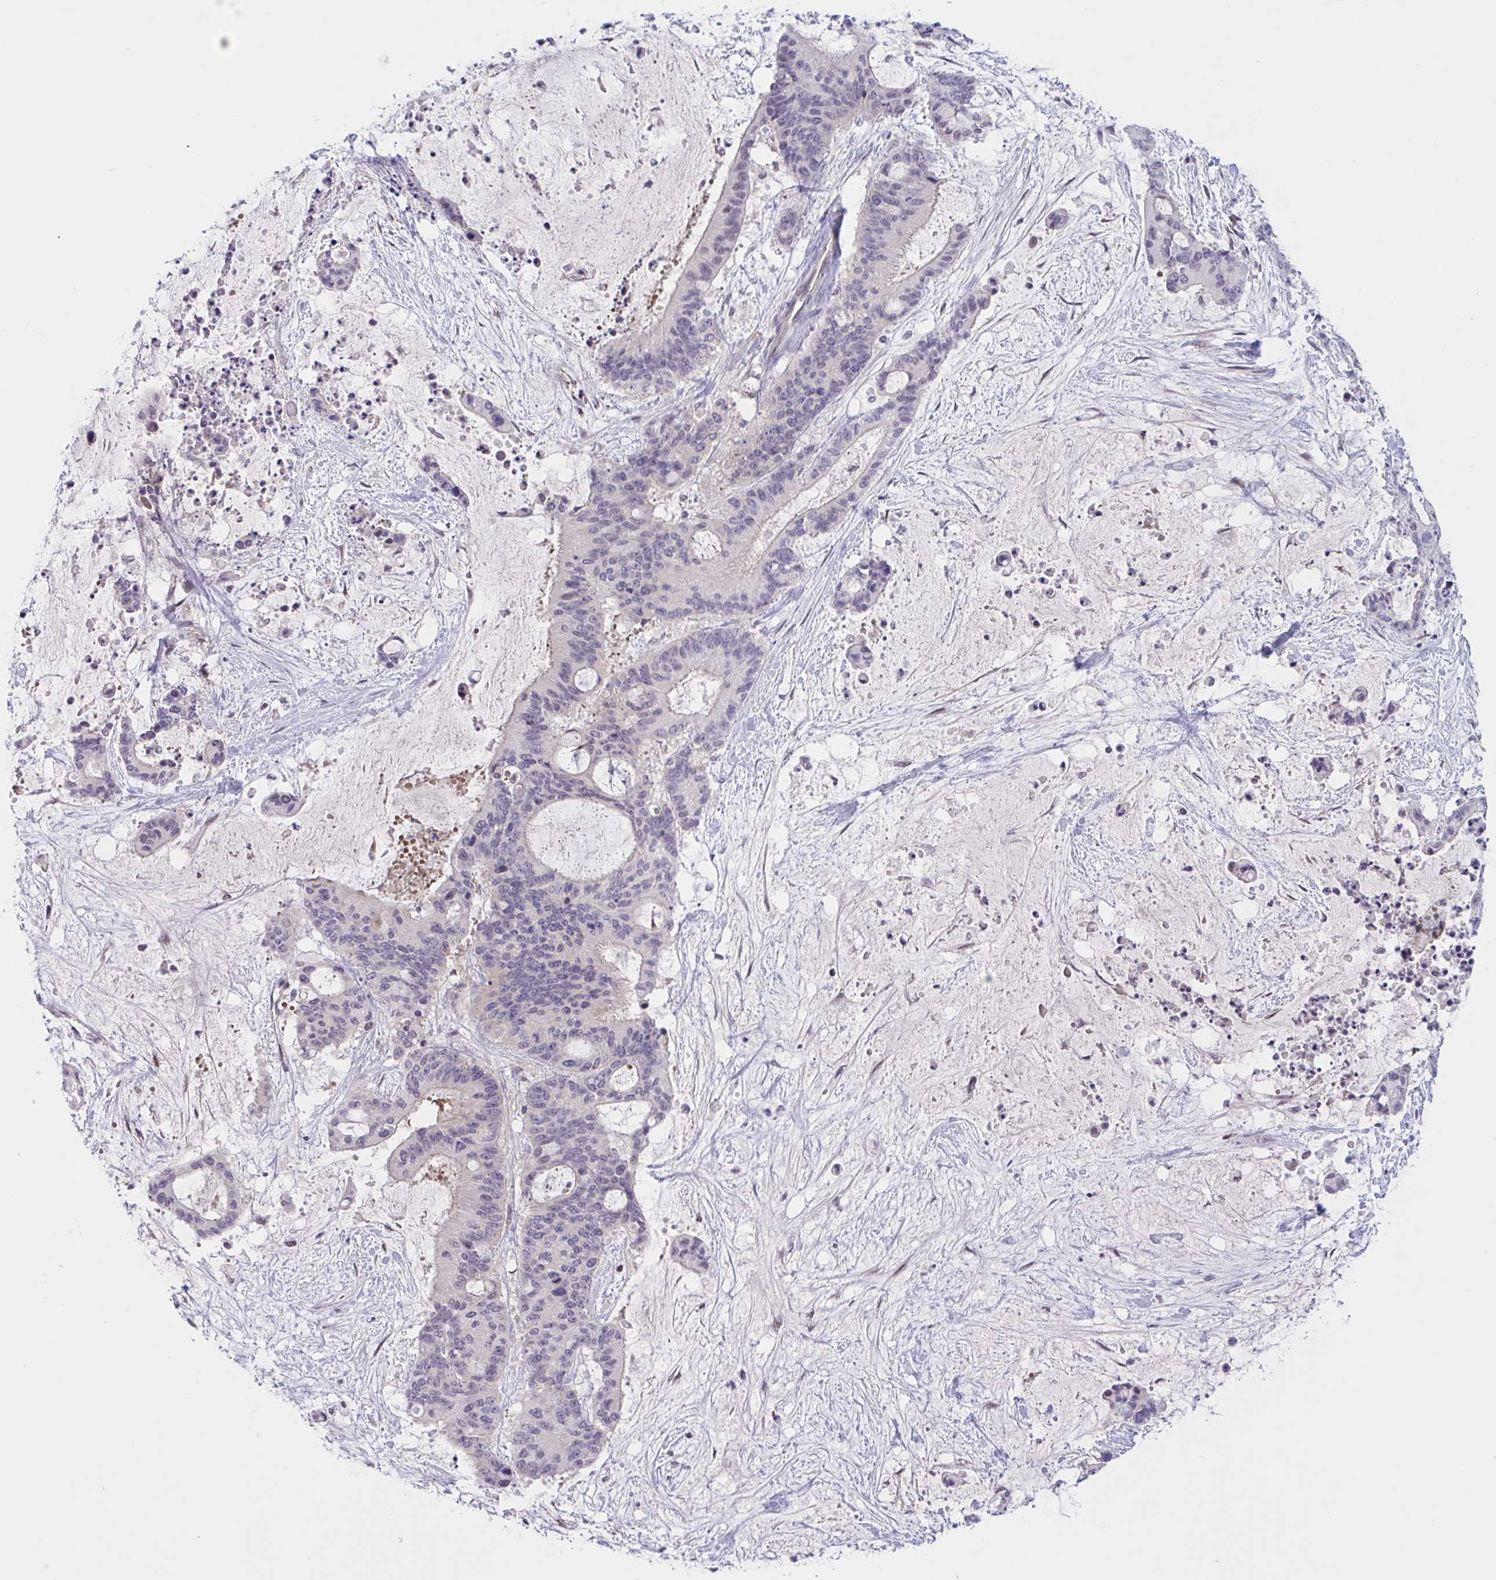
{"staining": {"intensity": "negative", "quantity": "none", "location": "none"}, "tissue": "liver cancer", "cell_type": "Tumor cells", "image_type": "cancer", "snomed": [{"axis": "morphology", "description": "Normal tissue, NOS"}, {"axis": "morphology", "description": "Cholangiocarcinoma"}, {"axis": "topography", "description": "Liver"}, {"axis": "topography", "description": "Peripheral nerve tissue"}], "caption": "This micrograph is of liver cholangiocarcinoma stained with immunohistochemistry to label a protein in brown with the nuclei are counter-stained blue. There is no expression in tumor cells. Nuclei are stained in blue.", "gene": "TTC7B", "patient": {"sex": "female", "age": 73}}